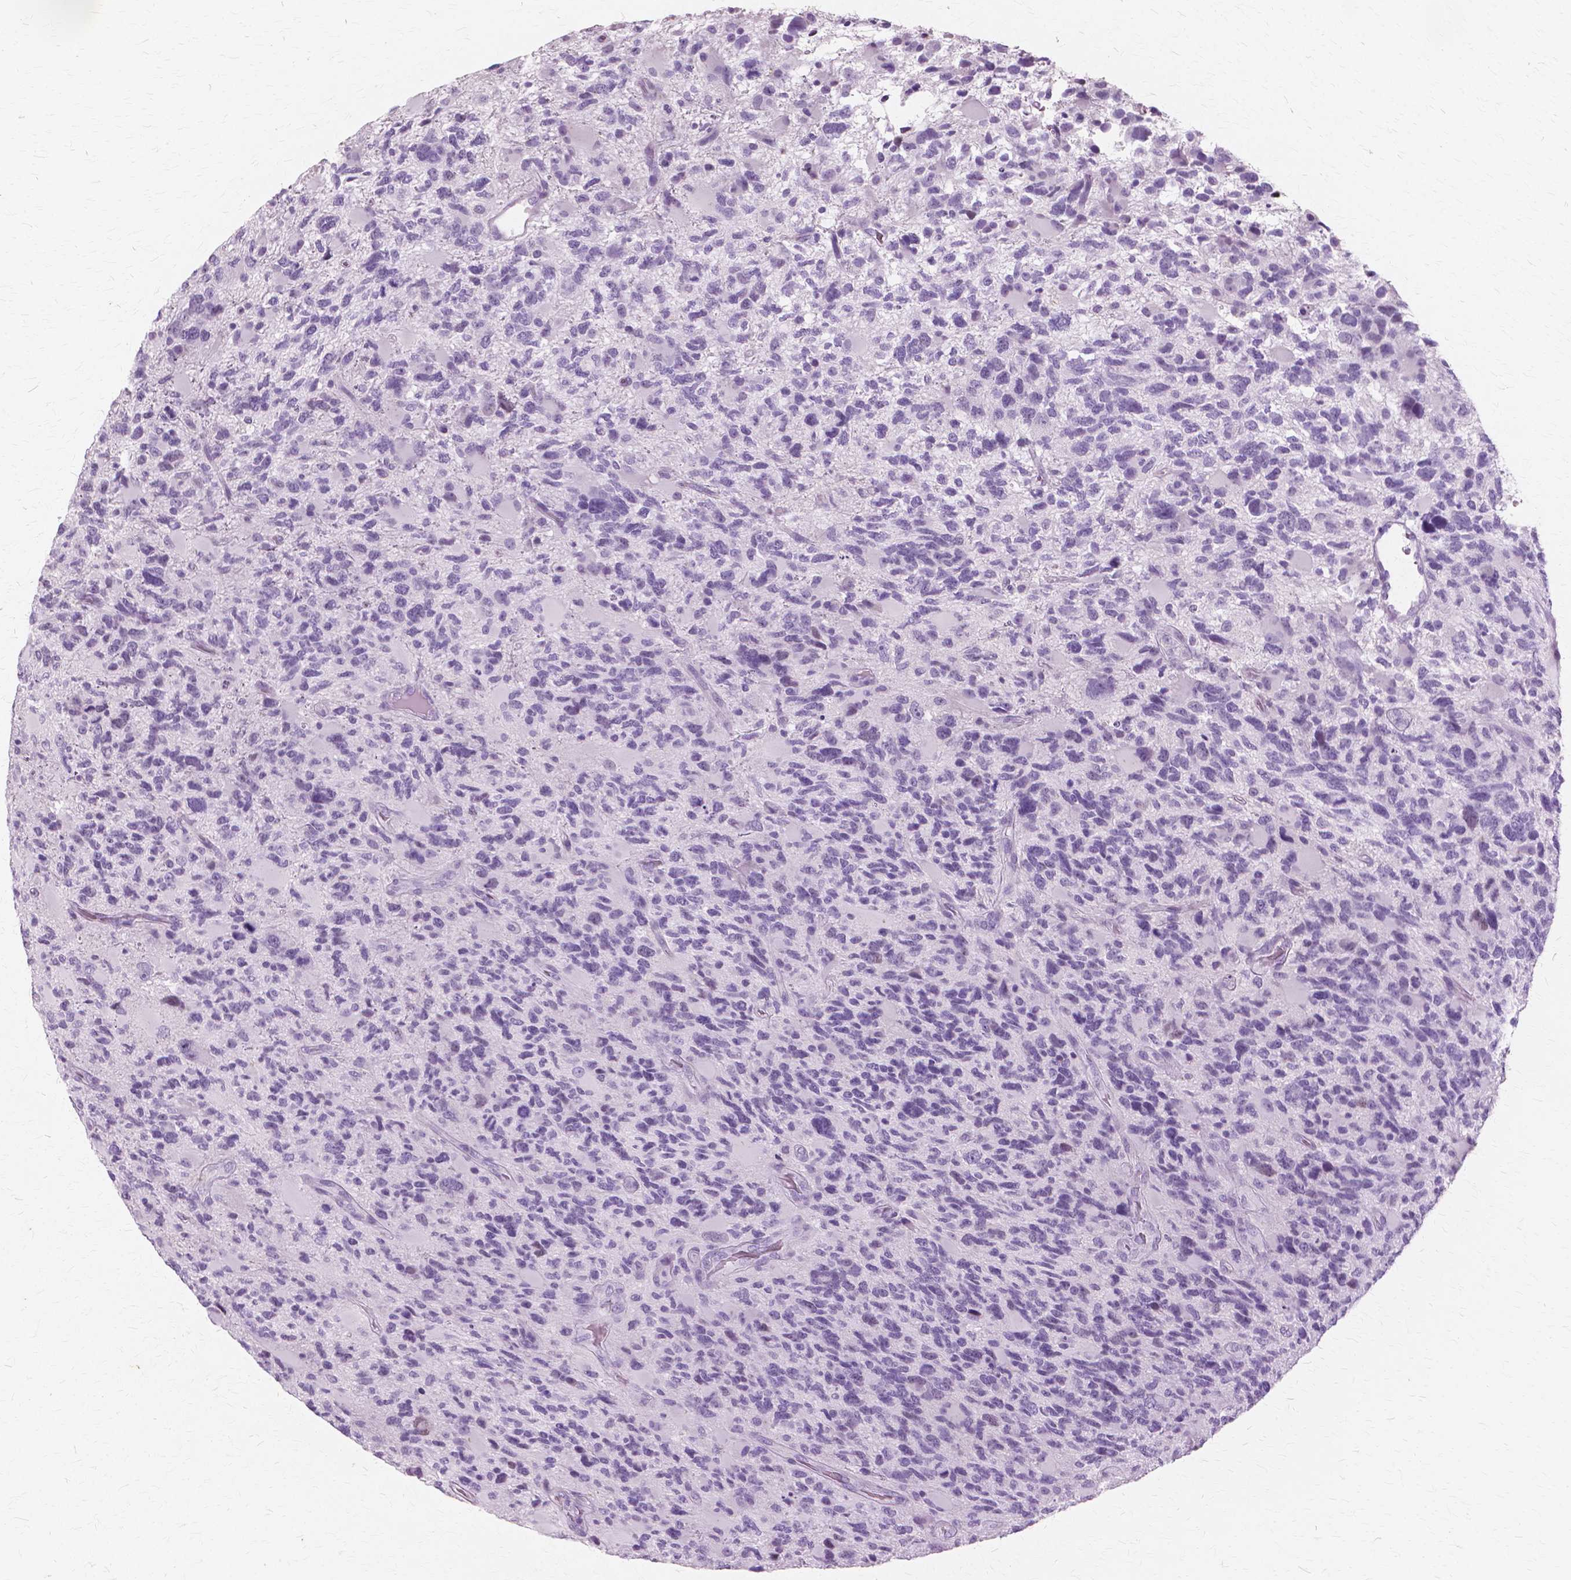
{"staining": {"intensity": "negative", "quantity": "none", "location": "none"}, "tissue": "glioma", "cell_type": "Tumor cells", "image_type": "cancer", "snomed": [{"axis": "morphology", "description": "Glioma, malignant, High grade"}, {"axis": "topography", "description": "Brain"}], "caption": "A histopathology image of human malignant glioma (high-grade) is negative for staining in tumor cells. The staining is performed using DAB brown chromogen with nuclei counter-stained in using hematoxylin.", "gene": "SFTPD", "patient": {"sex": "female", "age": 71}}